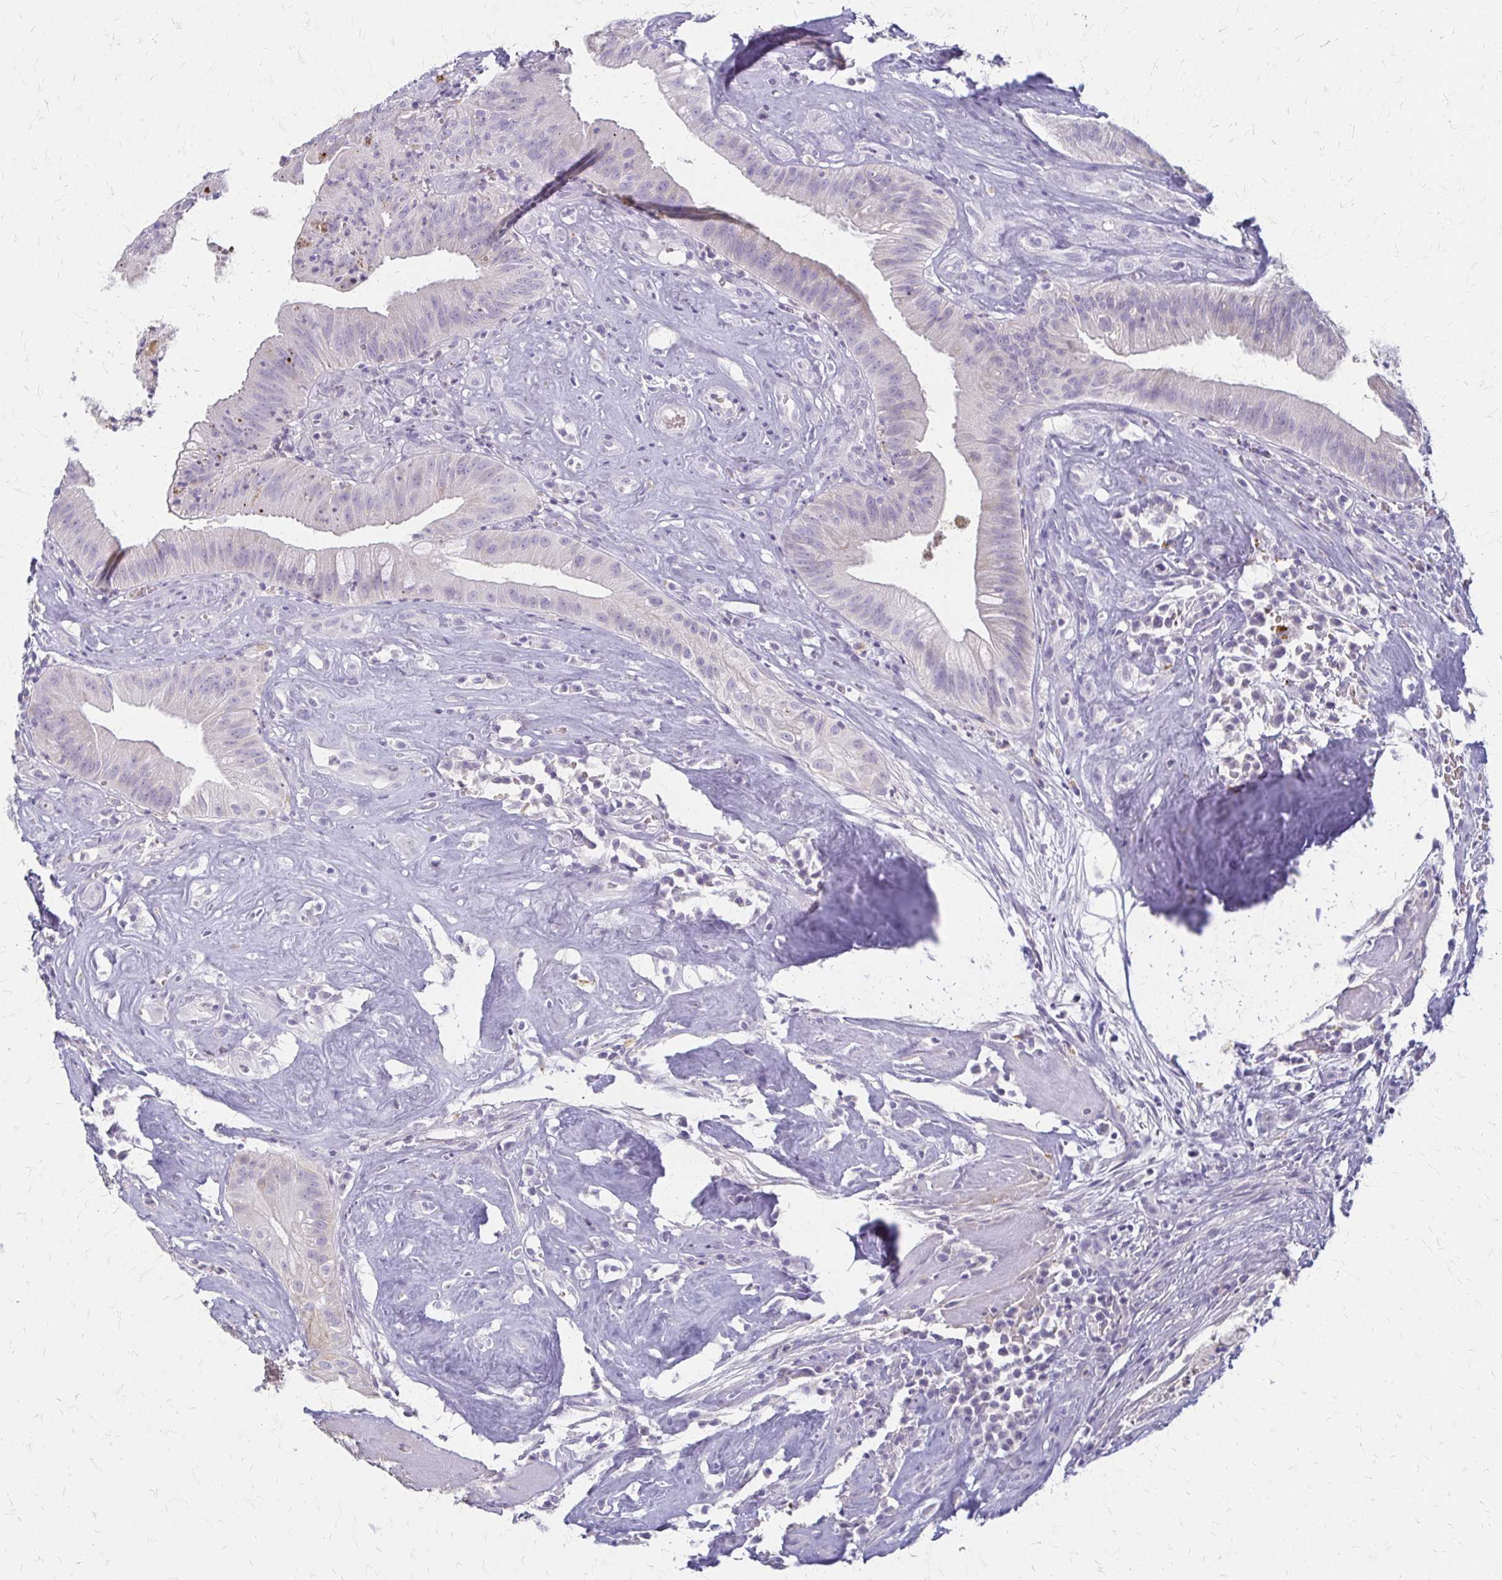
{"staining": {"intensity": "negative", "quantity": "none", "location": "none"}, "tissue": "head and neck cancer", "cell_type": "Tumor cells", "image_type": "cancer", "snomed": [{"axis": "morphology", "description": "Adenocarcinoma, NOS"}, {"axis": "topography", "description": "Head-Neck"}], "caption": "This is a micrograph of immunohistochemistry (IHC) staining of adenocarcinoma (head and neck), which shows no positivity in tumor cells.", "gene": "ACP5", "patient": {"sex": "male", "age": 44}}